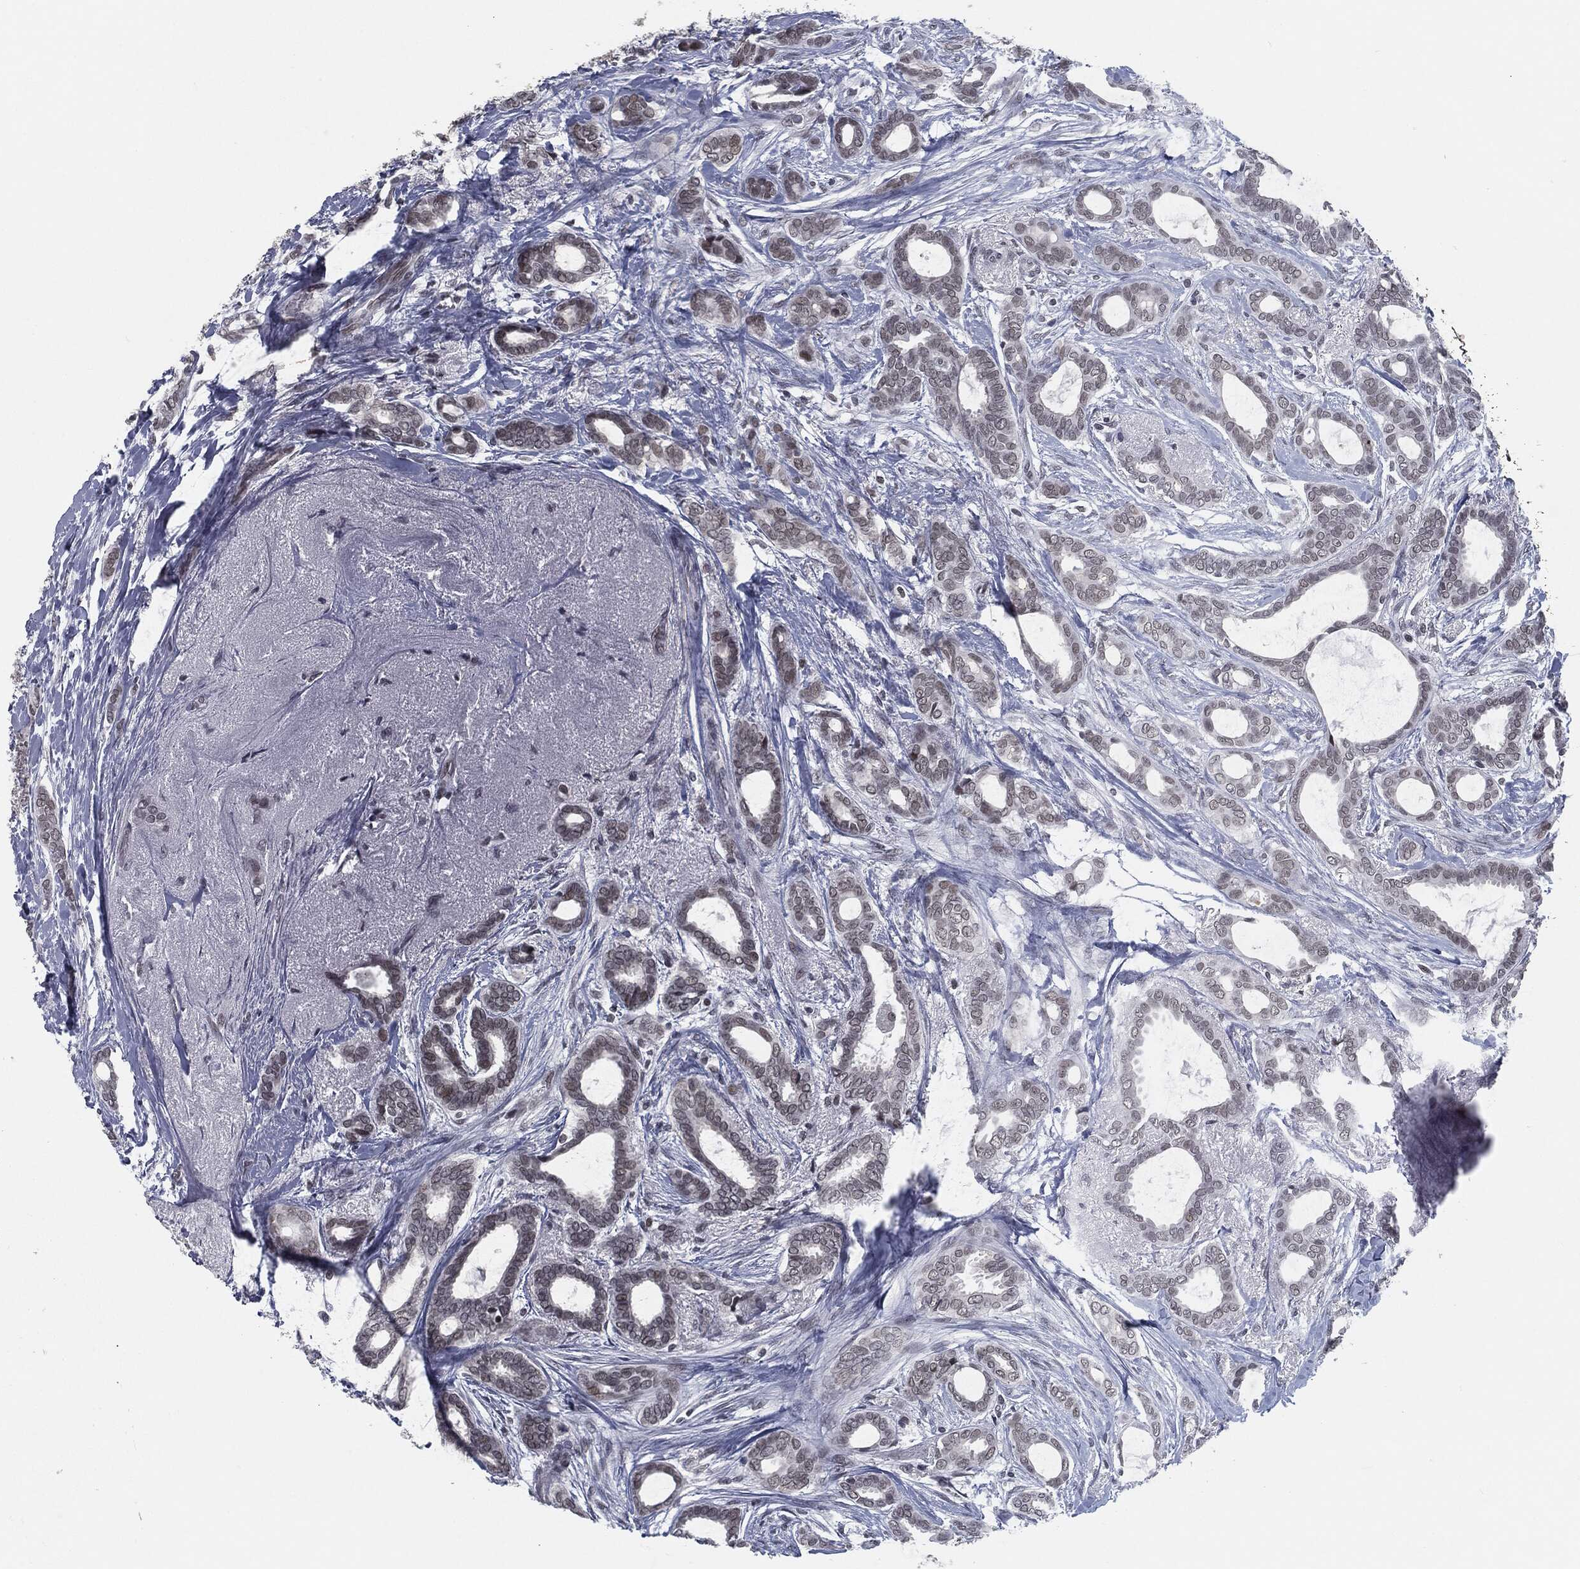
{"staining": {"intensity": "weak", "quantity": "25%-75%", "location": "nuclear"}, "tissue": "breast cancer", "cell_type": "Tumor cells", "image_type": "cancer", "snomed": [{"axis": "morphology", "description": "Duct carcinoma"}, {"axis": "topography", "description": "Breast"}], "caption": "High-magnification brightfield microscopy of breast cancer stained with DAB (3,3'-diaminobenzidine) (brown) and counterstained with hematoxylin (blue). tumor cells exhibit weak nuclear positivity is seen in about25%-75% of cells.", "gene": "ANXA1", "patient": {"sex": "female", "age": 51}}